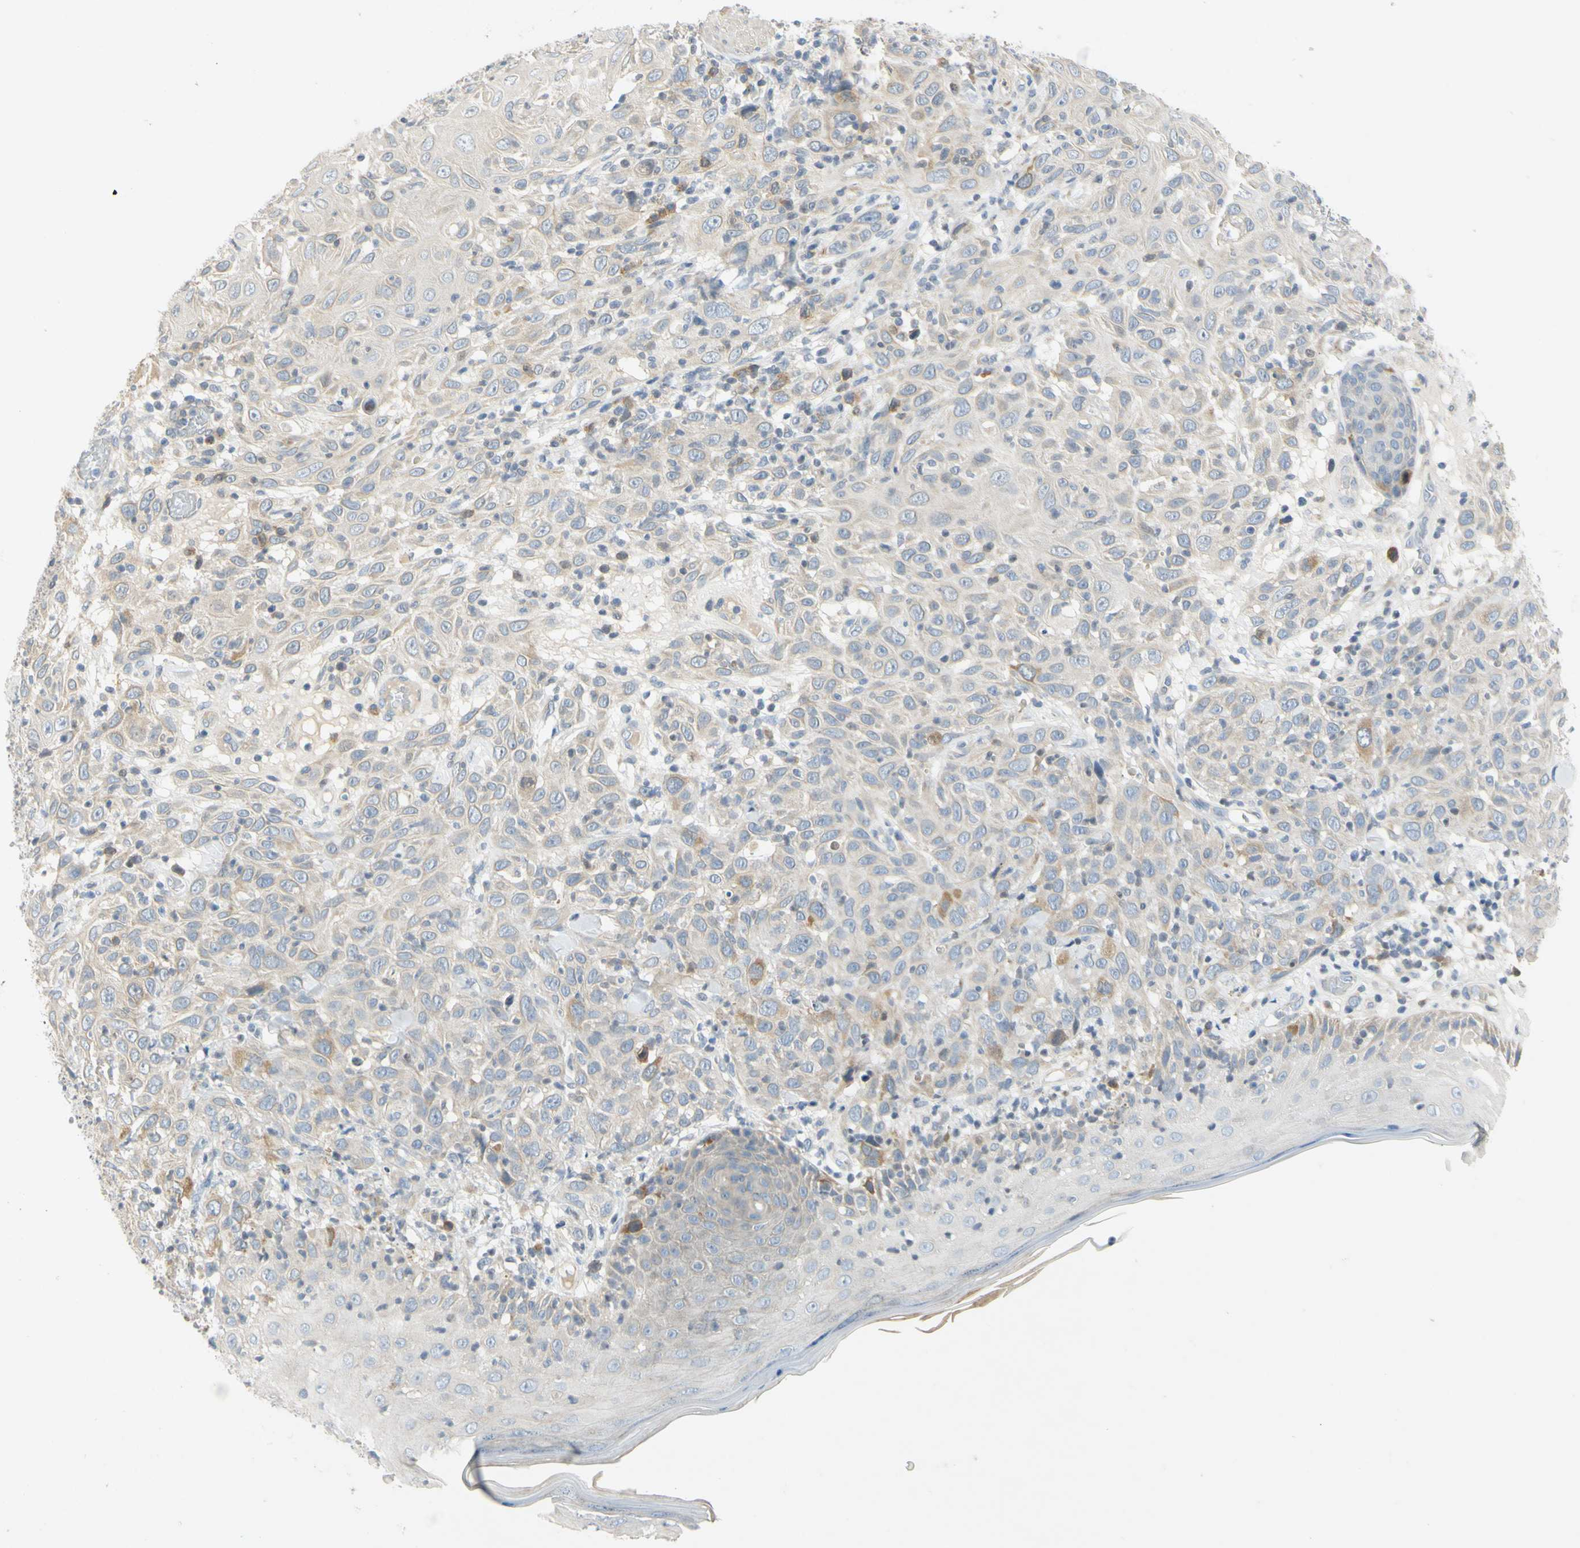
{"staining": {"intensity": "moderate", "quantity": "<25%", "location": "cytoplasmic/membranous"}, "tissue": "skin cancer", "cell_type": "Tumor cells", "image_type": "cancer", "snomed": [{"axis": "morphology", "description": "Squamous cell carcinoma, NOS"}, {"axis": "topography", "description": "Skin"}], "caption": "The photomicrograph reveals a brown stain indicating the presence of a protein in the cytoplasmic/membranous of tumor cells in skin cancer (squamous cell carcinoma).", "gene": "CCNB2", "patient": {"sex": "female", "age": 88}}